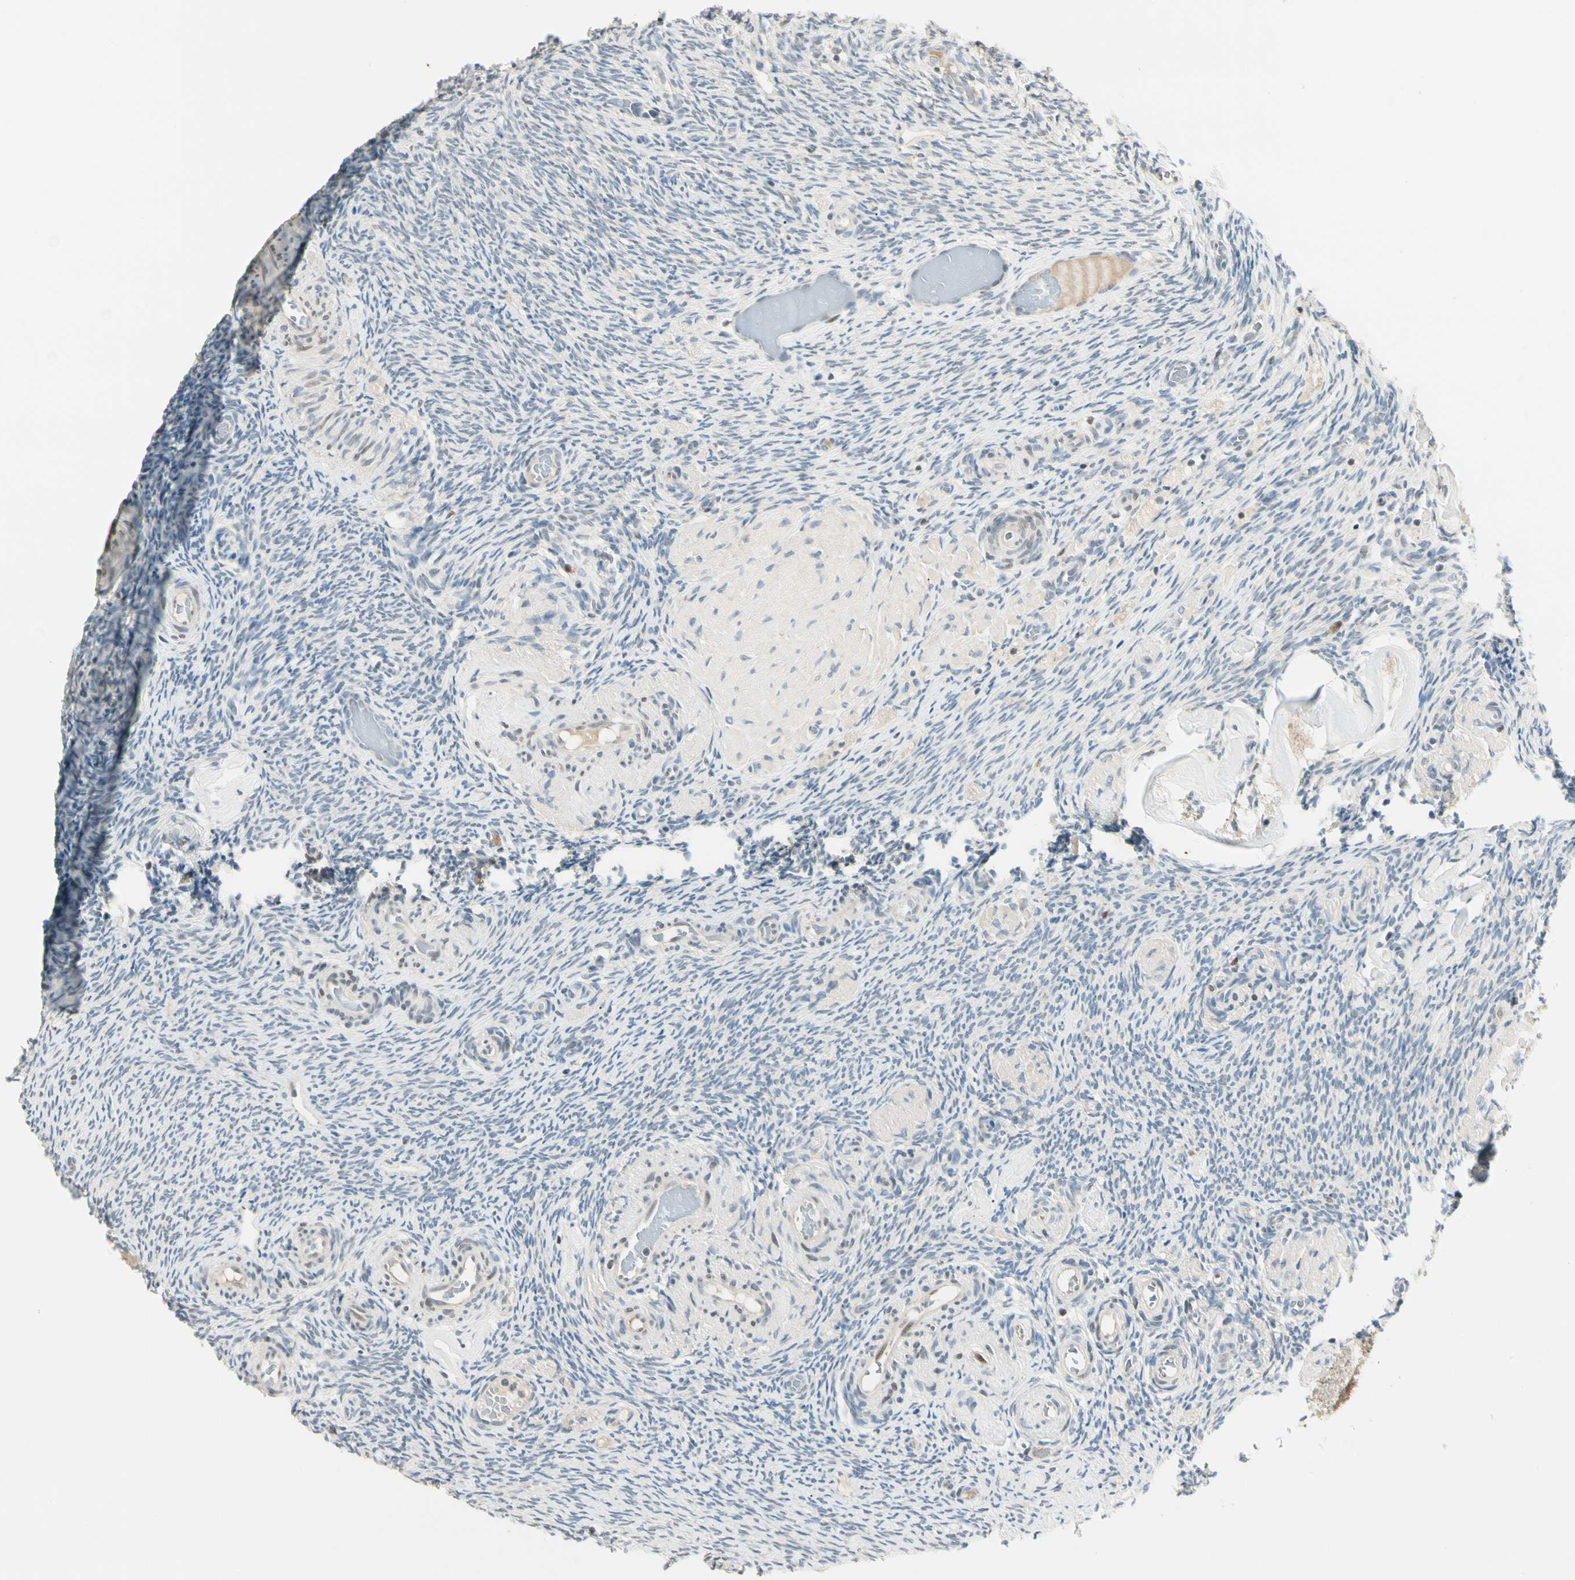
{"staining": {"intensity": "moderate", "quantity": "<25%", "location": "nuclear"}, "tissue": "ovary", "cell_type": "Ovarian stroma cells", "image_type": "normal", "snomed": [{"axis": "morphology", "description": "Normal tissue, NOS"}, {"axis": "topography", "description": "Ovary"}], "caption": "Ovary was stained to show a protein in brown. There is low levels of moderate nuclear positivity in approximately <25% of ovarian stroma cells.", "gene": "ATXN1", "patient": {"sex": "female", "age": 60}}